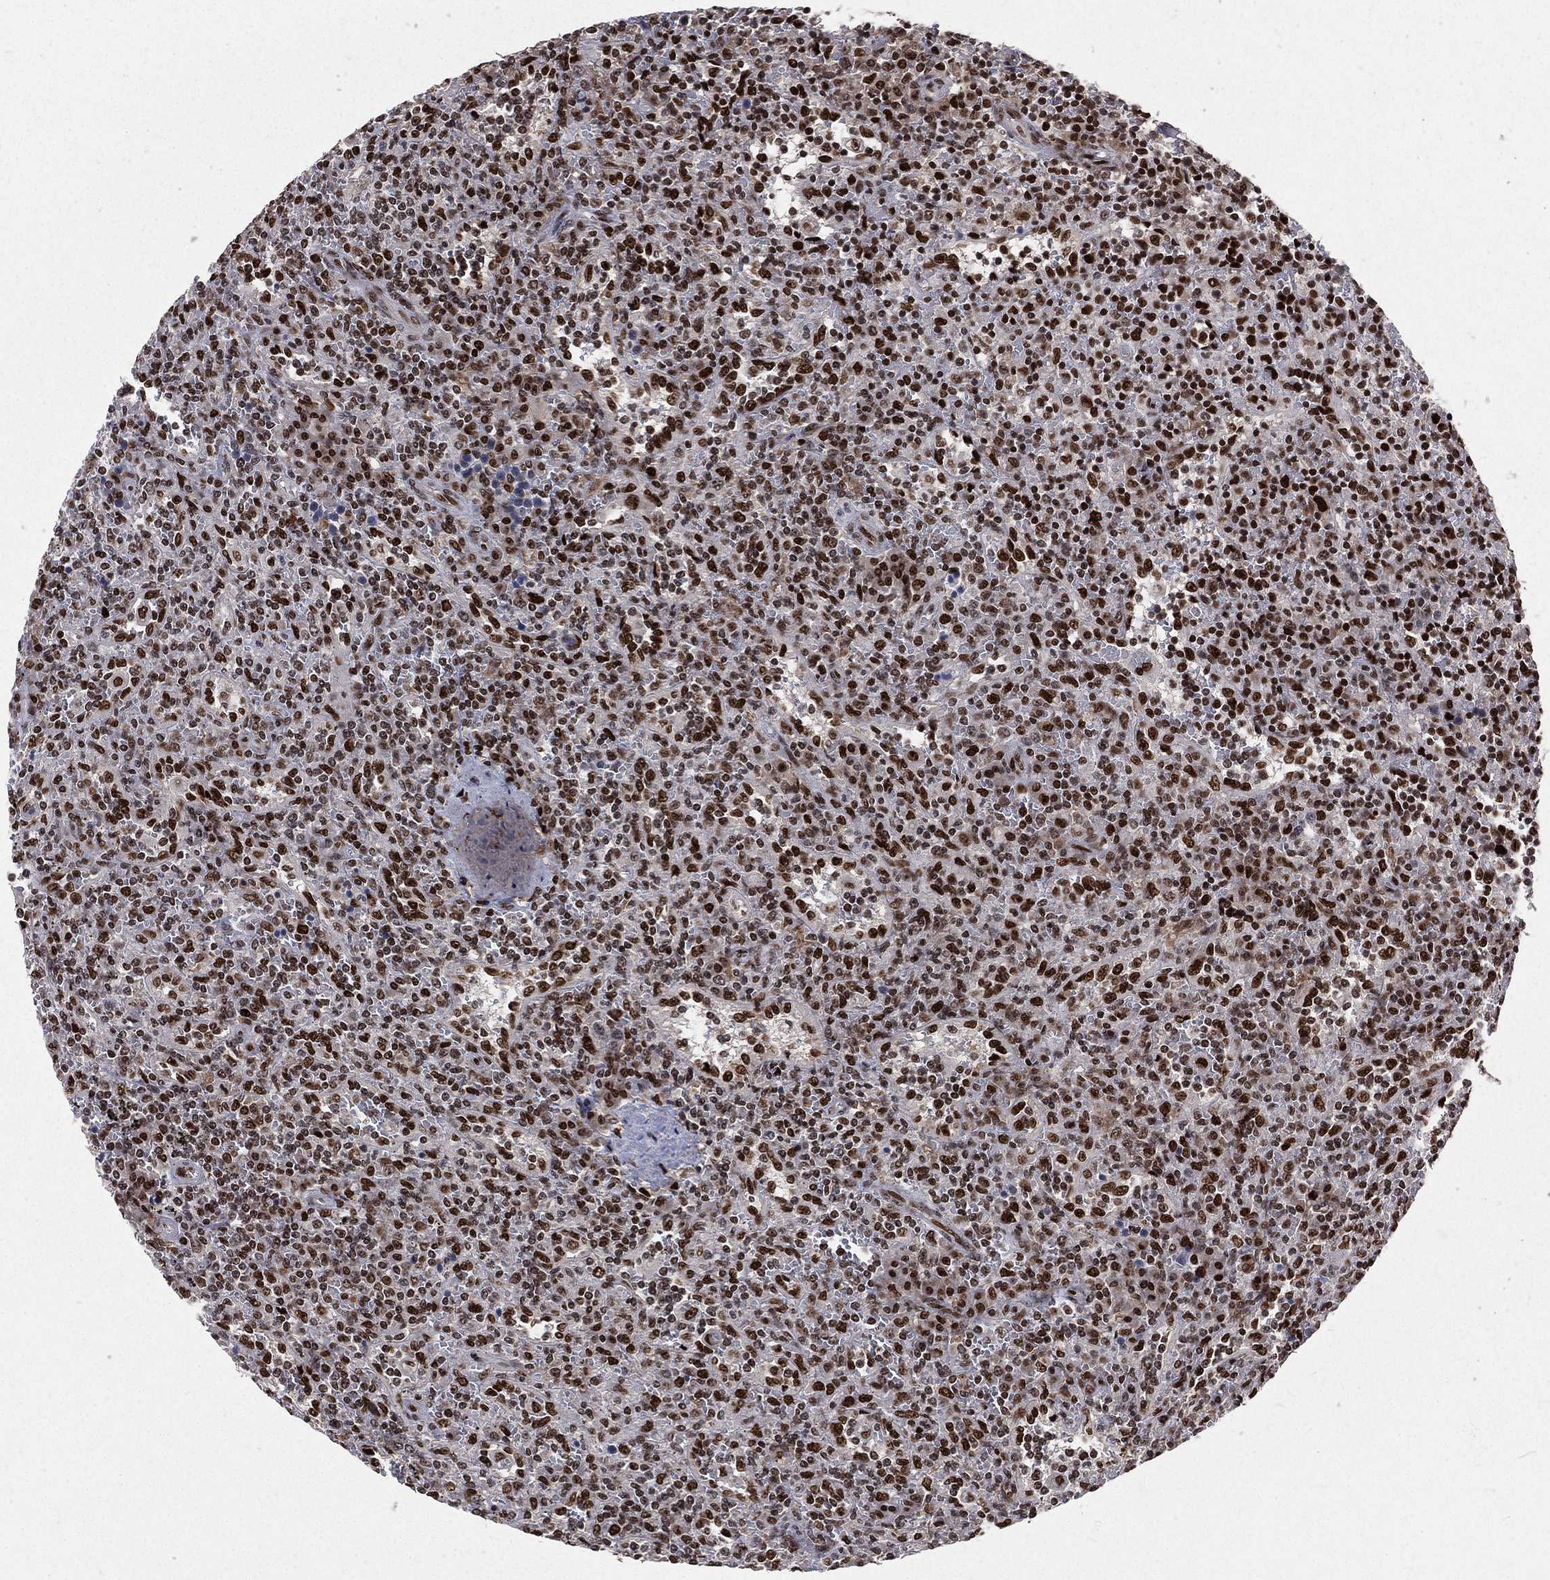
{"staining": {"intensity": "strong", "quantity": ">75%", "location": "nuclear"}, "tissue": "lymphoma", "cell_type": "Tumor cells", "image_type": "cancer", "snomed": [{"axis": "morphology", "description": "Malignant lymphoma, non-Hodgkin's type, Low grade"}, {"axis": "topography", "description": "Spleen"}], "caption": "Tumor cells display strong nuclear positivity in approximately >75% of cells in low-grade malignant lymphoma, non-Hodgkin's type. The staining was performed using DAB (3,3'-diaminobenzidine) to visualize the protein expression in brown, while the nuclei were stained in blue with hematoxylin (Magnification: 20x).", "gene": "POLB", "patient": {"sex": "male", "age": 62}}